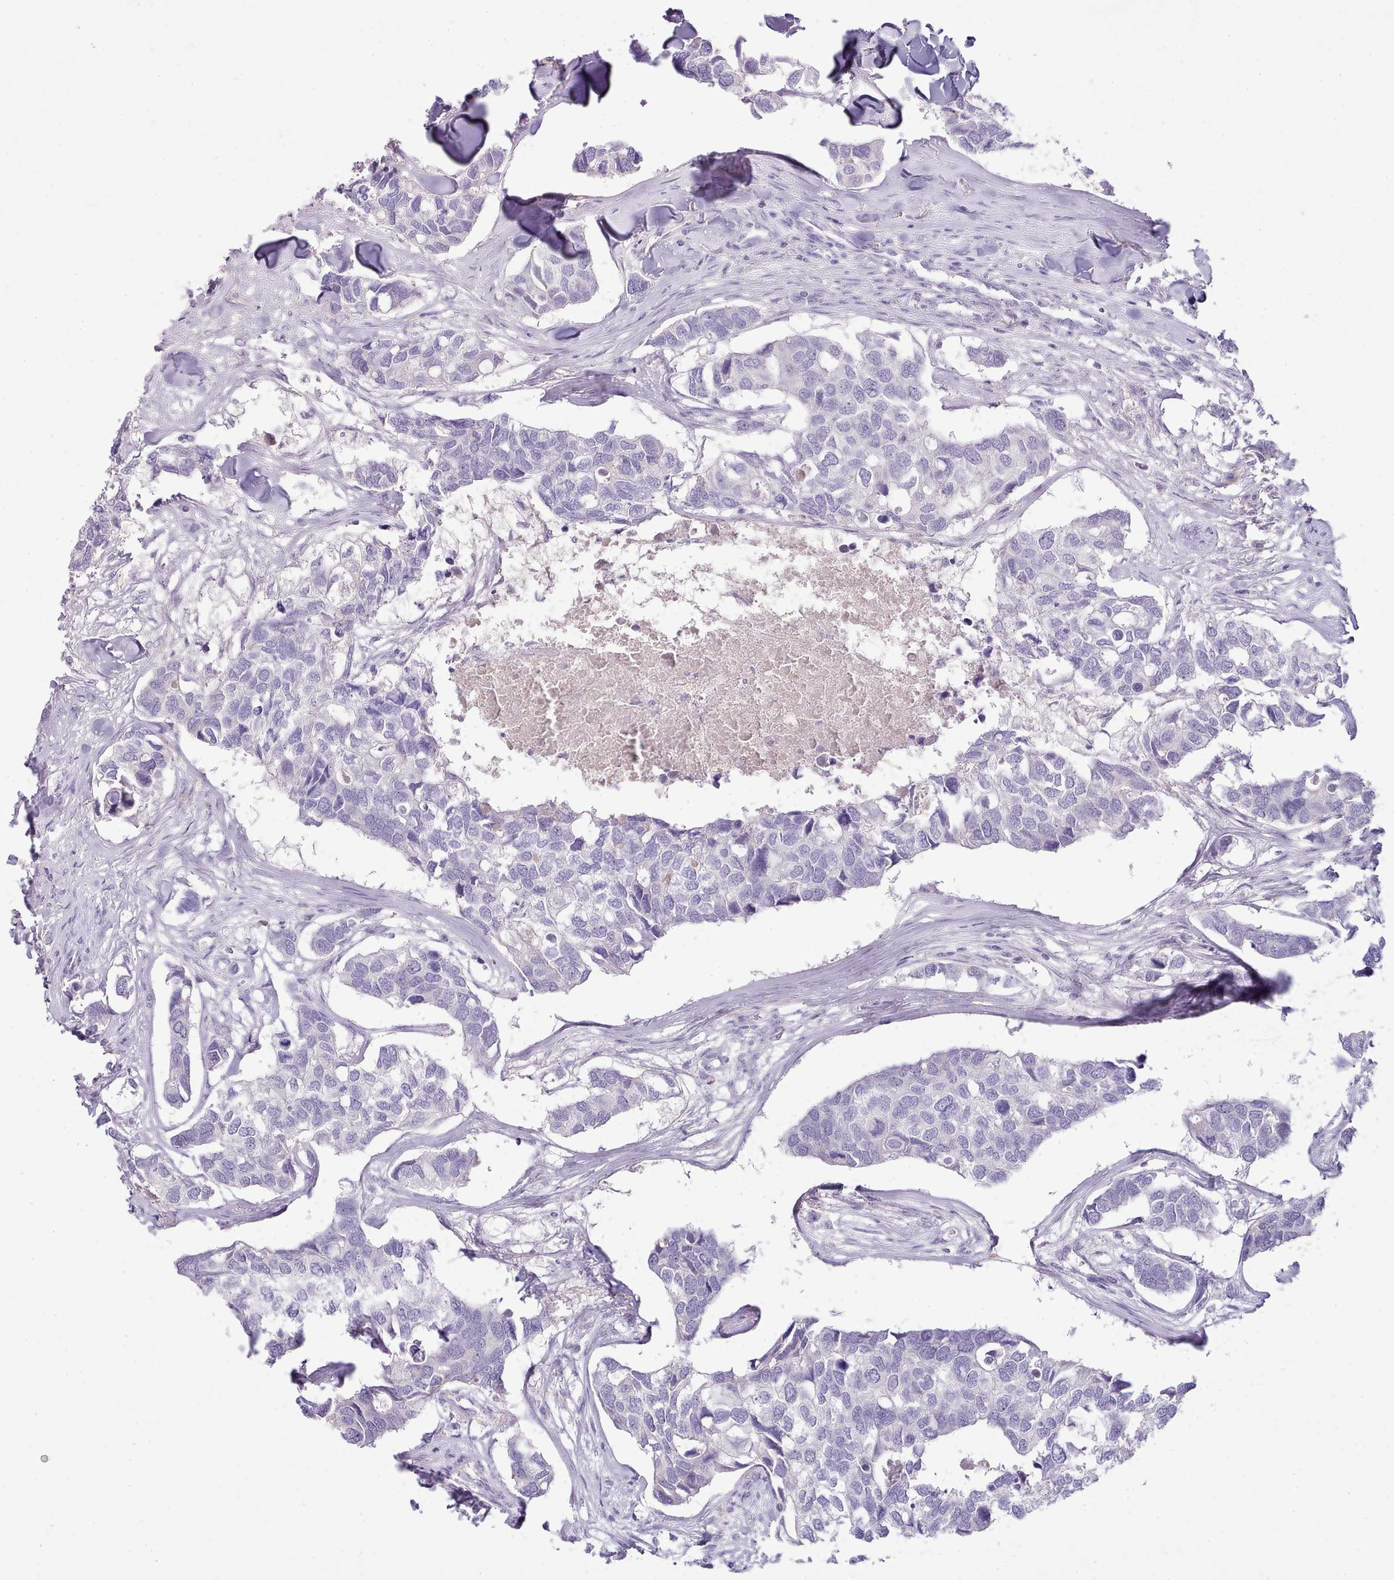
{"staining": {"intensity": "negative", "quantity": "none", "location": "none"}, "tissue": "breast cancer", "cell_type": "Tumor cells", "image_type": "cancer", "snomed": [{"axis": "morphology", "description": "Duct carcinoma"}, {"axis": "topography", "description": "Breast"}], "caption": "A photomicrograph of human intraductal carcinoma (breast) is negative for staining in tumor cells.", "gene": "TOX2", "patient": {"sex": "female", "age": 83}}